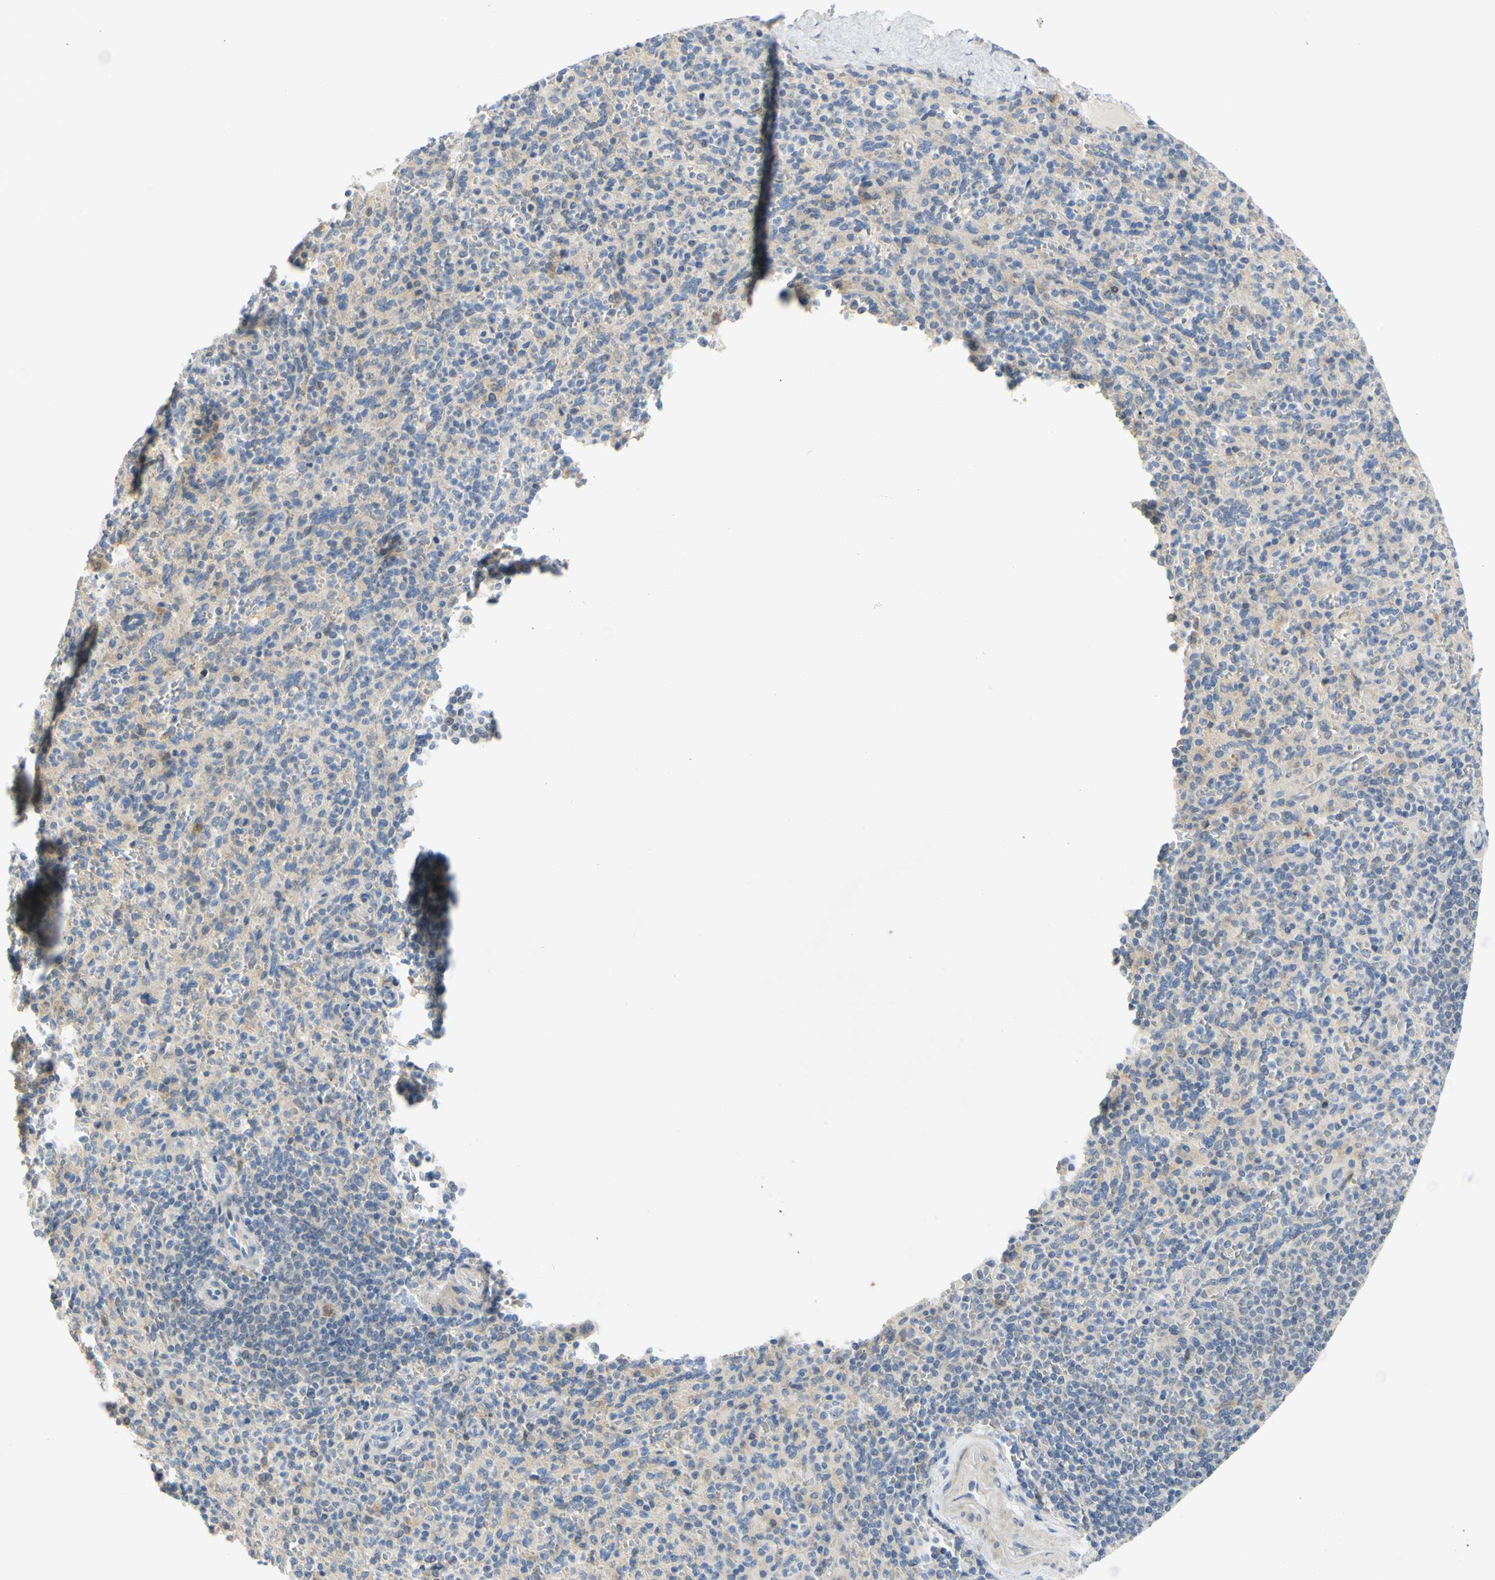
{"staining": {"intensity": "moderate", "quantity": "<25%", "location": "cytoplasmic/membranous"}, "tissue": "spleen", "cell_type": "Cells in red pulp", "image_type": "normal", "snomed": [{"axis": "morphology", "description": "Normal tissue, NOS"}, {"axis": "topography", "description": "Spleen"}], "caption": "High-magnification brightfield microscopy of normal spleen stained with DAB (3,3'-diaminobenzidine) (brown) and counterstained with hematoxylin (blue). cells in red pulp exhibit moderate cytoplasmic/membranous expression is present in about<25% of cells.", "gene": "CCNB2", "patient": {"sex": "male", "age": 36}}